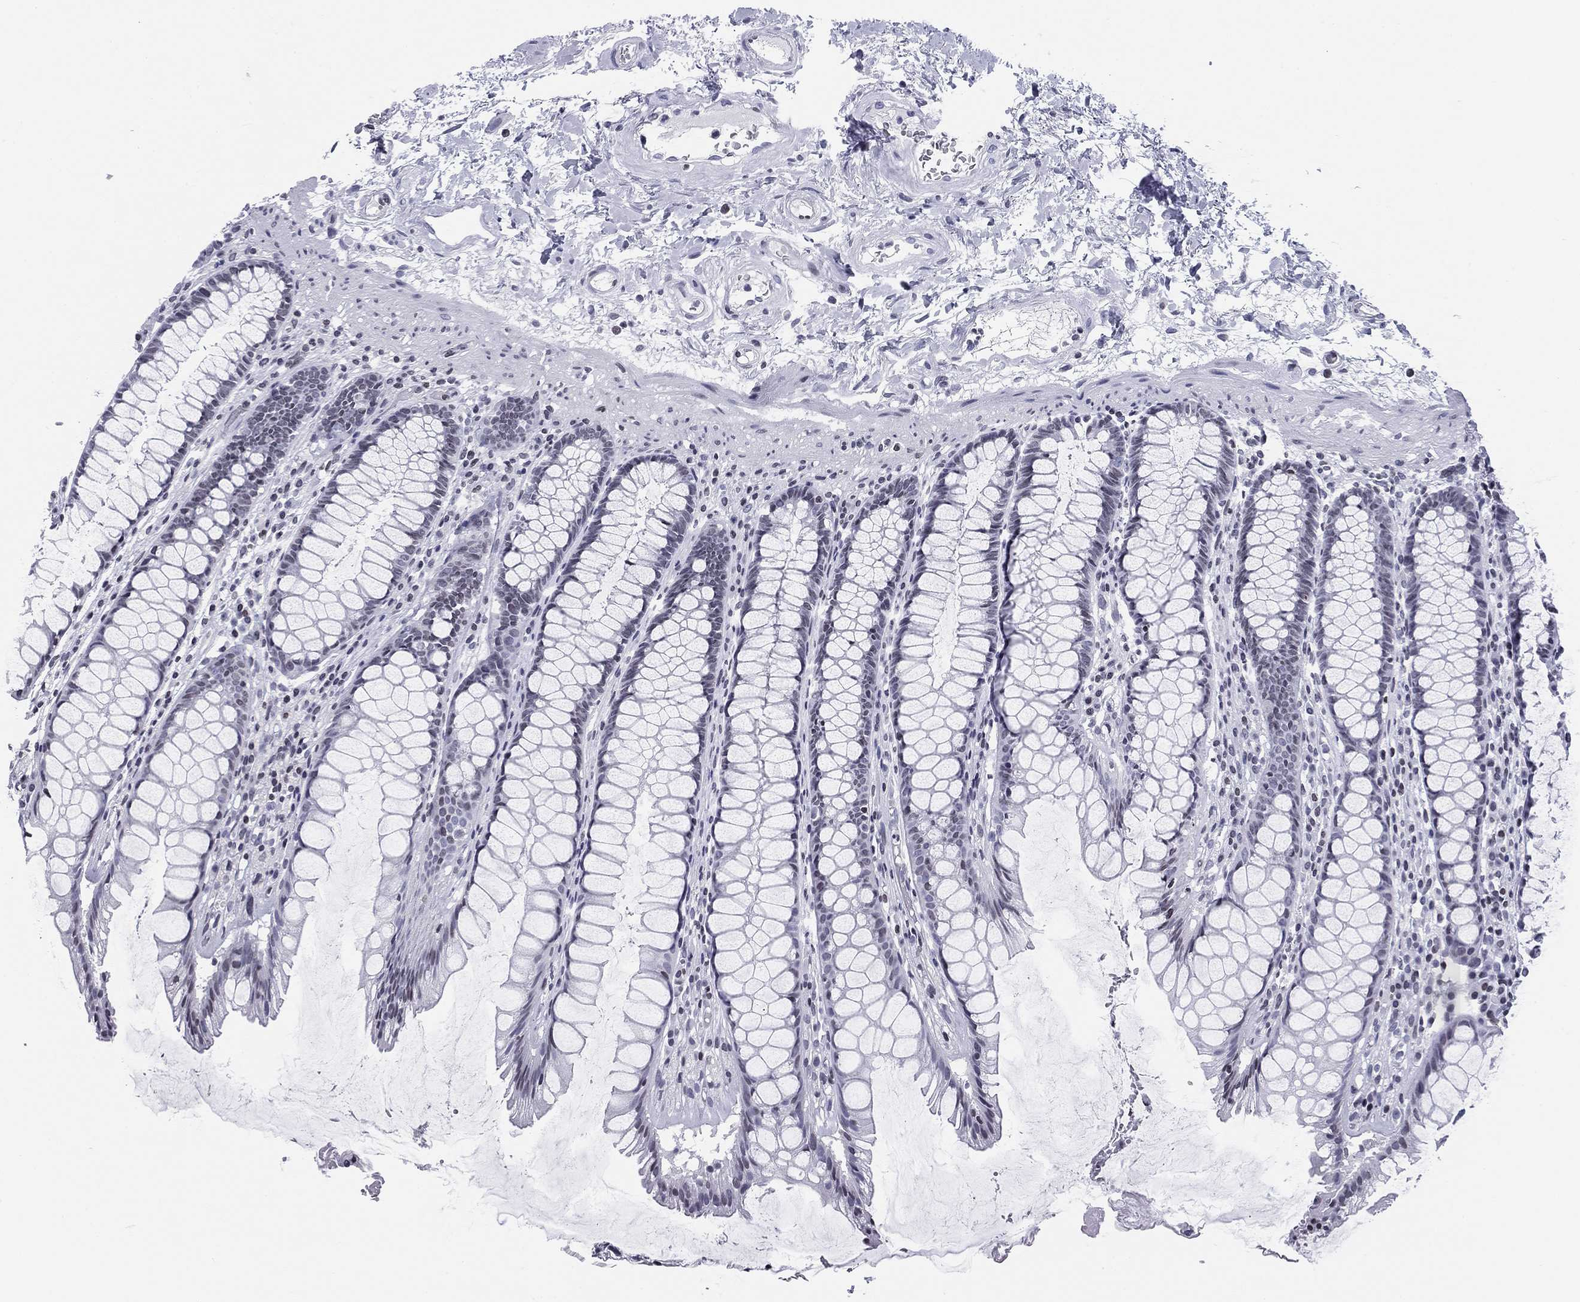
{"staining": {"intensity": "negative", "quantity": "none", "location": "none"}, "tissue": "rectum", "cell_type": "Glandular cells", "image_type": "normal", "snomed": [{"axis": "morphology", "description": "Normal tissue, NOS"}, {"axis": "topography", "description": "Rectum"}], "caption": "Protein analysis of unremarkable rectum reveals no significant staining in glandular cells.", "gene": "CCDC144A", "patient": {"sex": "male", "age": 72}}